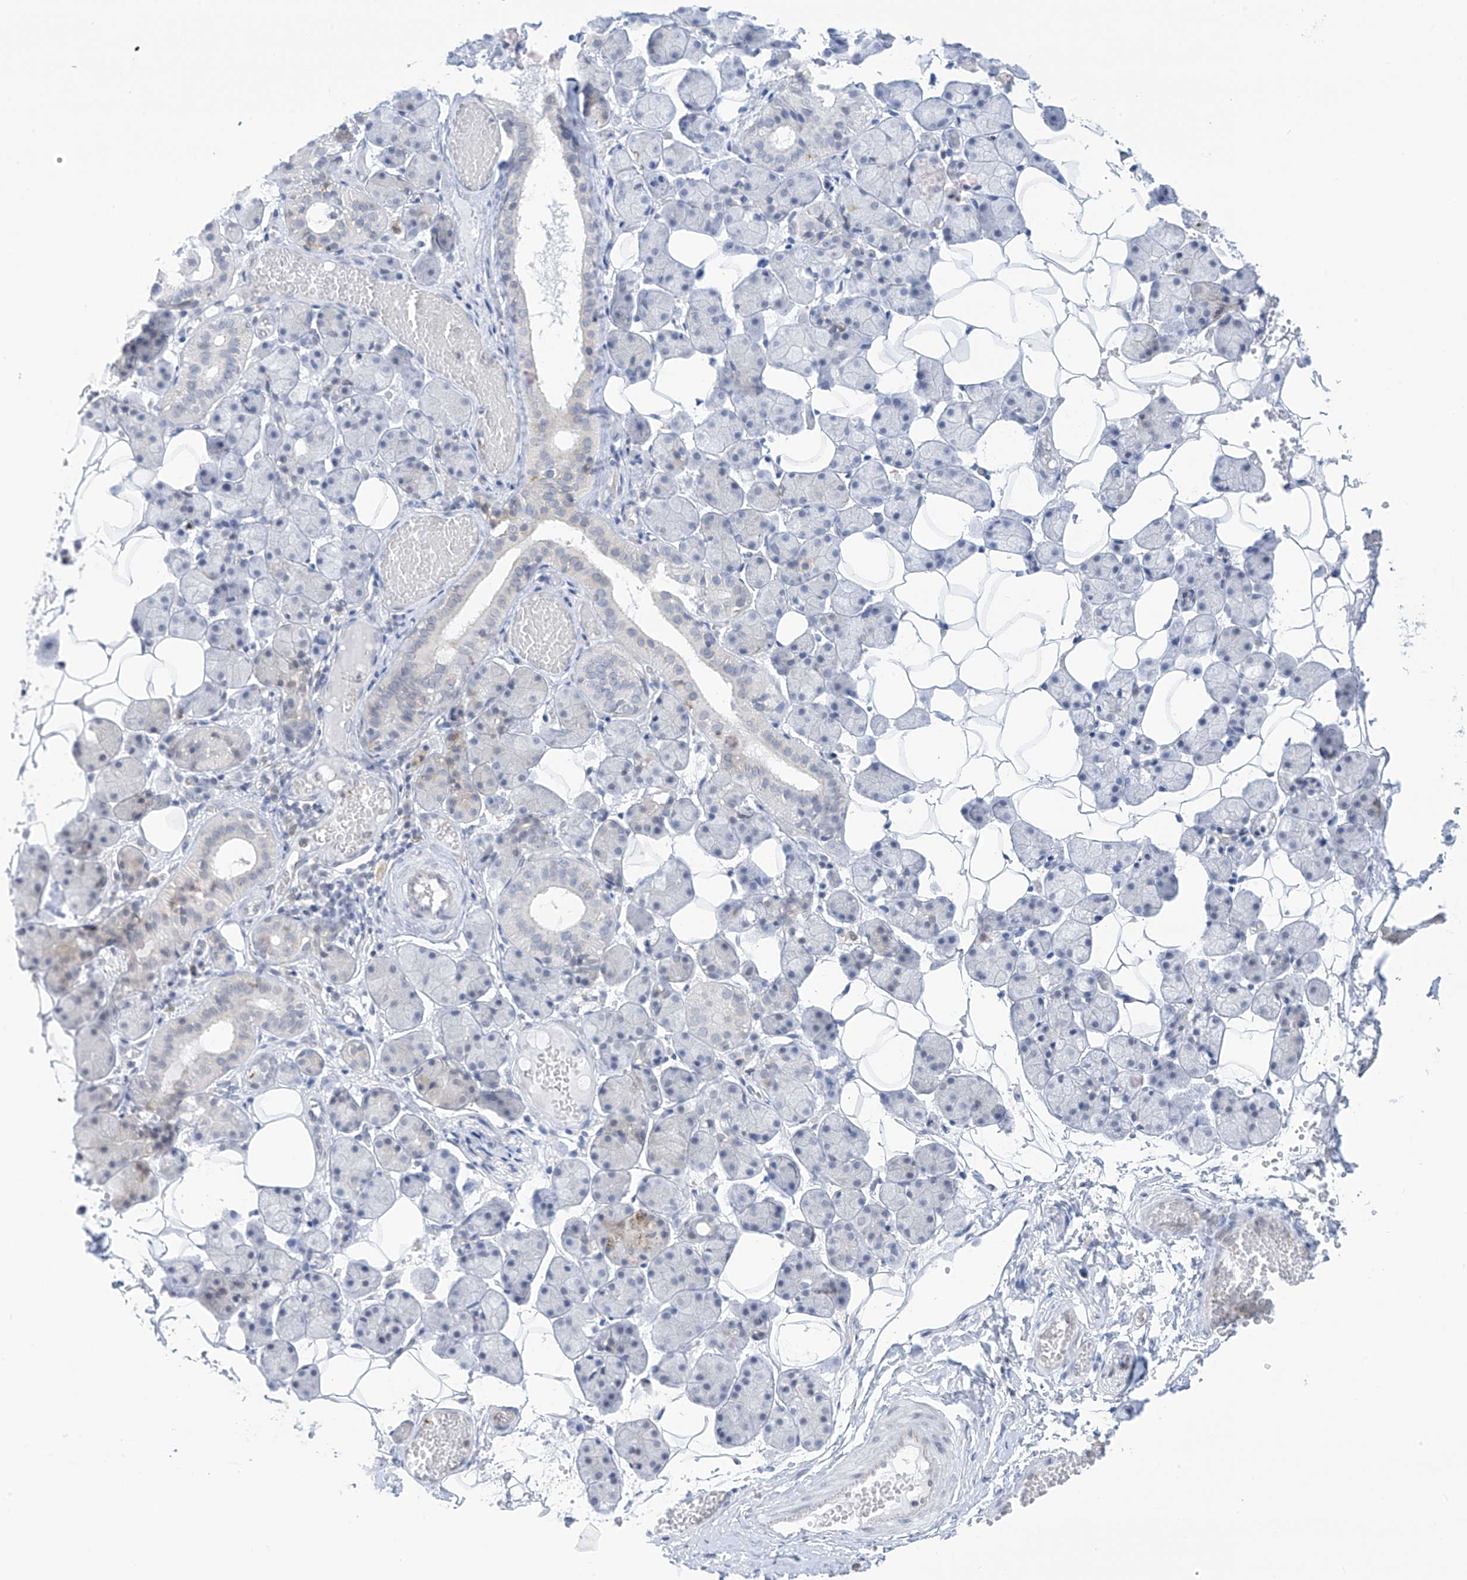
{"staining": {"intensity": "negative", "quantity": "none", "location": "none"}, "tissue": "salivary gland", "cell_type": "Glandular cells", "image_type": "normal", "snomed": [{"axis": "morphology", "description": "Normal tissue, NOS"}, {"axis": "topography", "description": "Salivary gland"}], "caption": "The image demonstrates no significant expression in glandular cells of salivary gland.", "gene": "TBXAS1", "patient": {"sex": "female", "age": 33}}